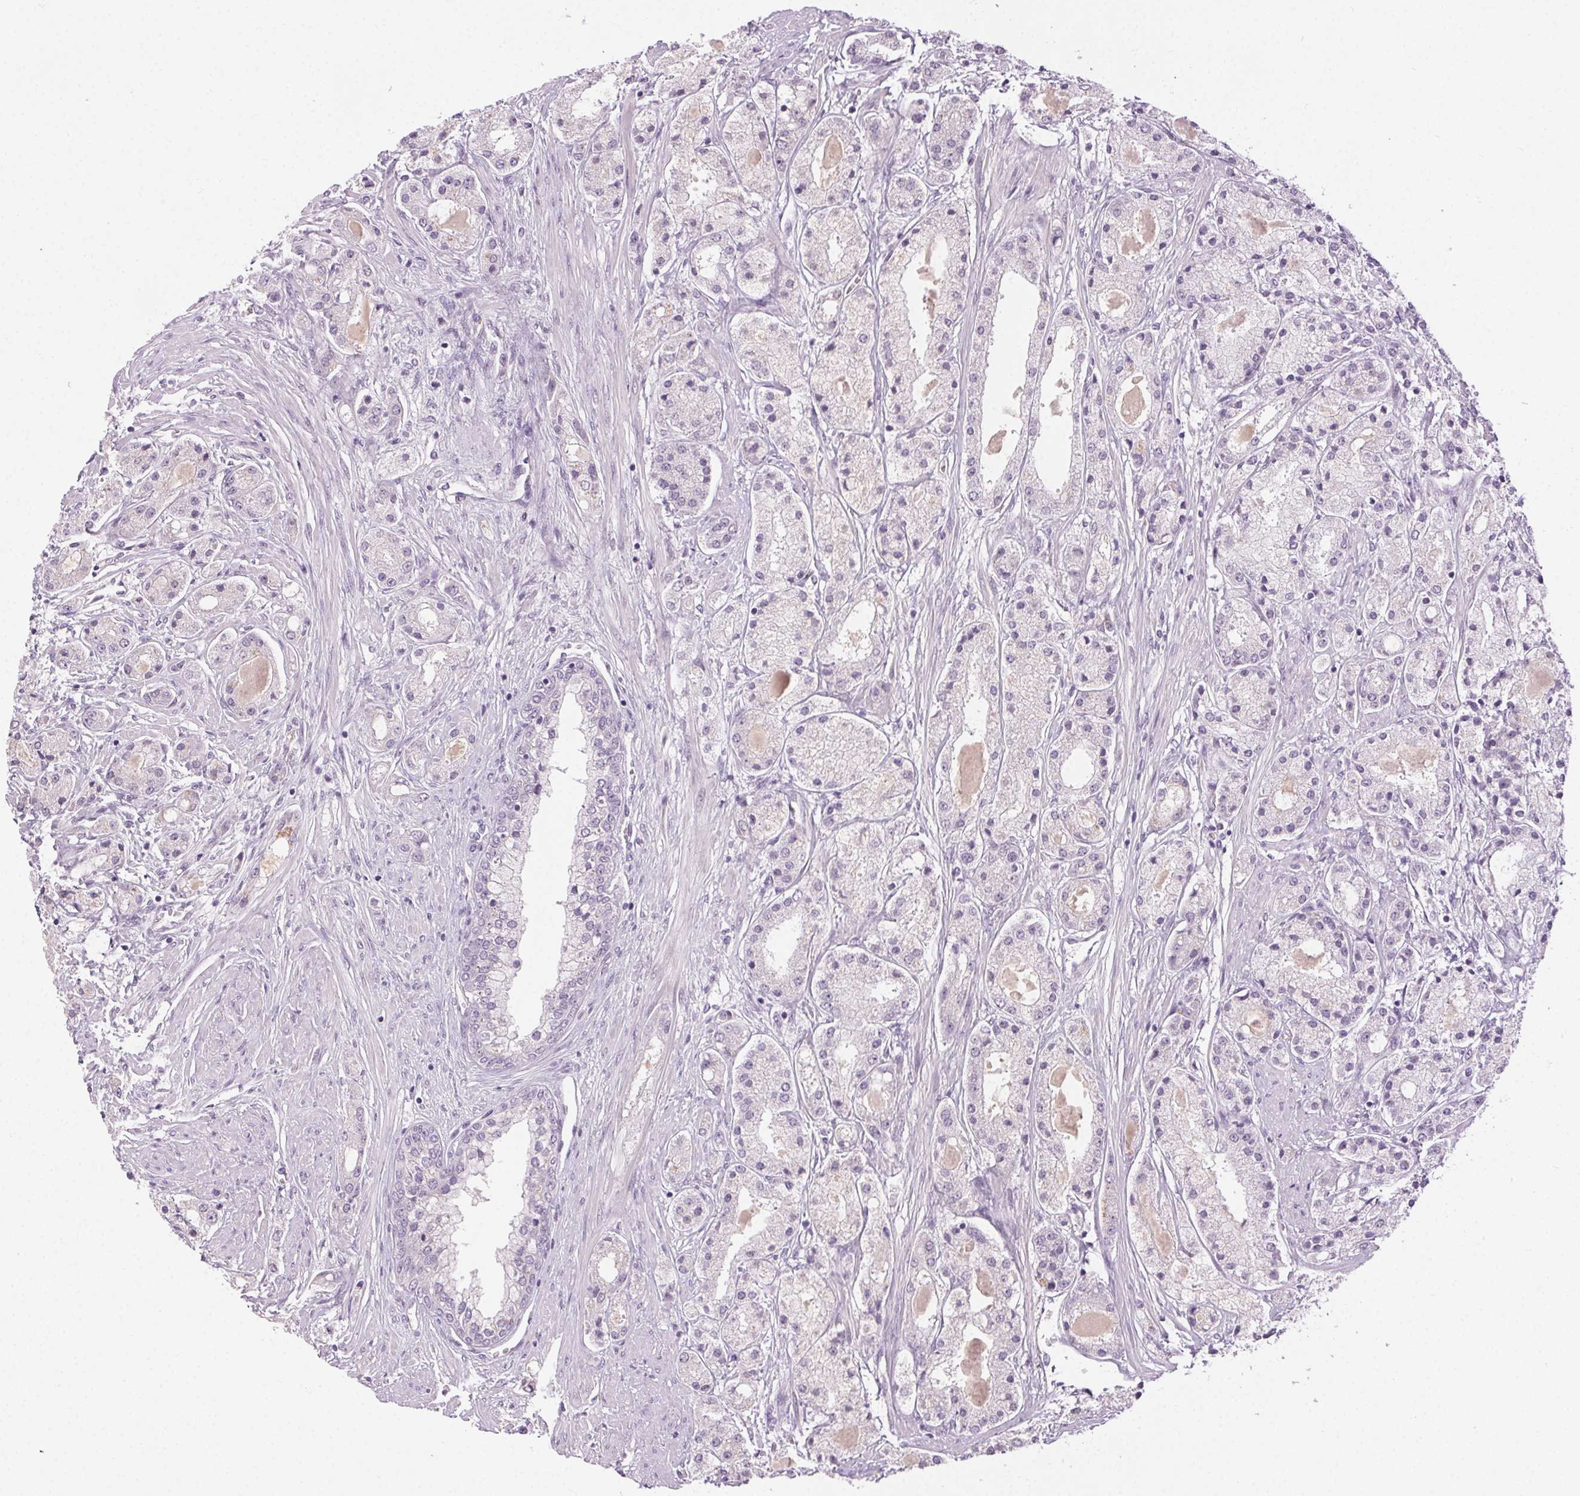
{"staining": {"intensity": "negative", "quantity": "none", "location": "none"}, "tissue": "prostate cancer", "cell_type": "Tumor cells", "image_type": "cancer", "snomed": [{"axis": "morphology", "description": "Adenocarcinoma, High grade"}, {"axis": "topography", "description": "Prostate"}], "caption": "Immunohistochemical staining of human prostate cancer (adenocarcinoma (high-grade)) demonstrates no significant expression in tumor cells.", "gene": "FAM168A", "patient": {"sex": "male", "age": 67}}